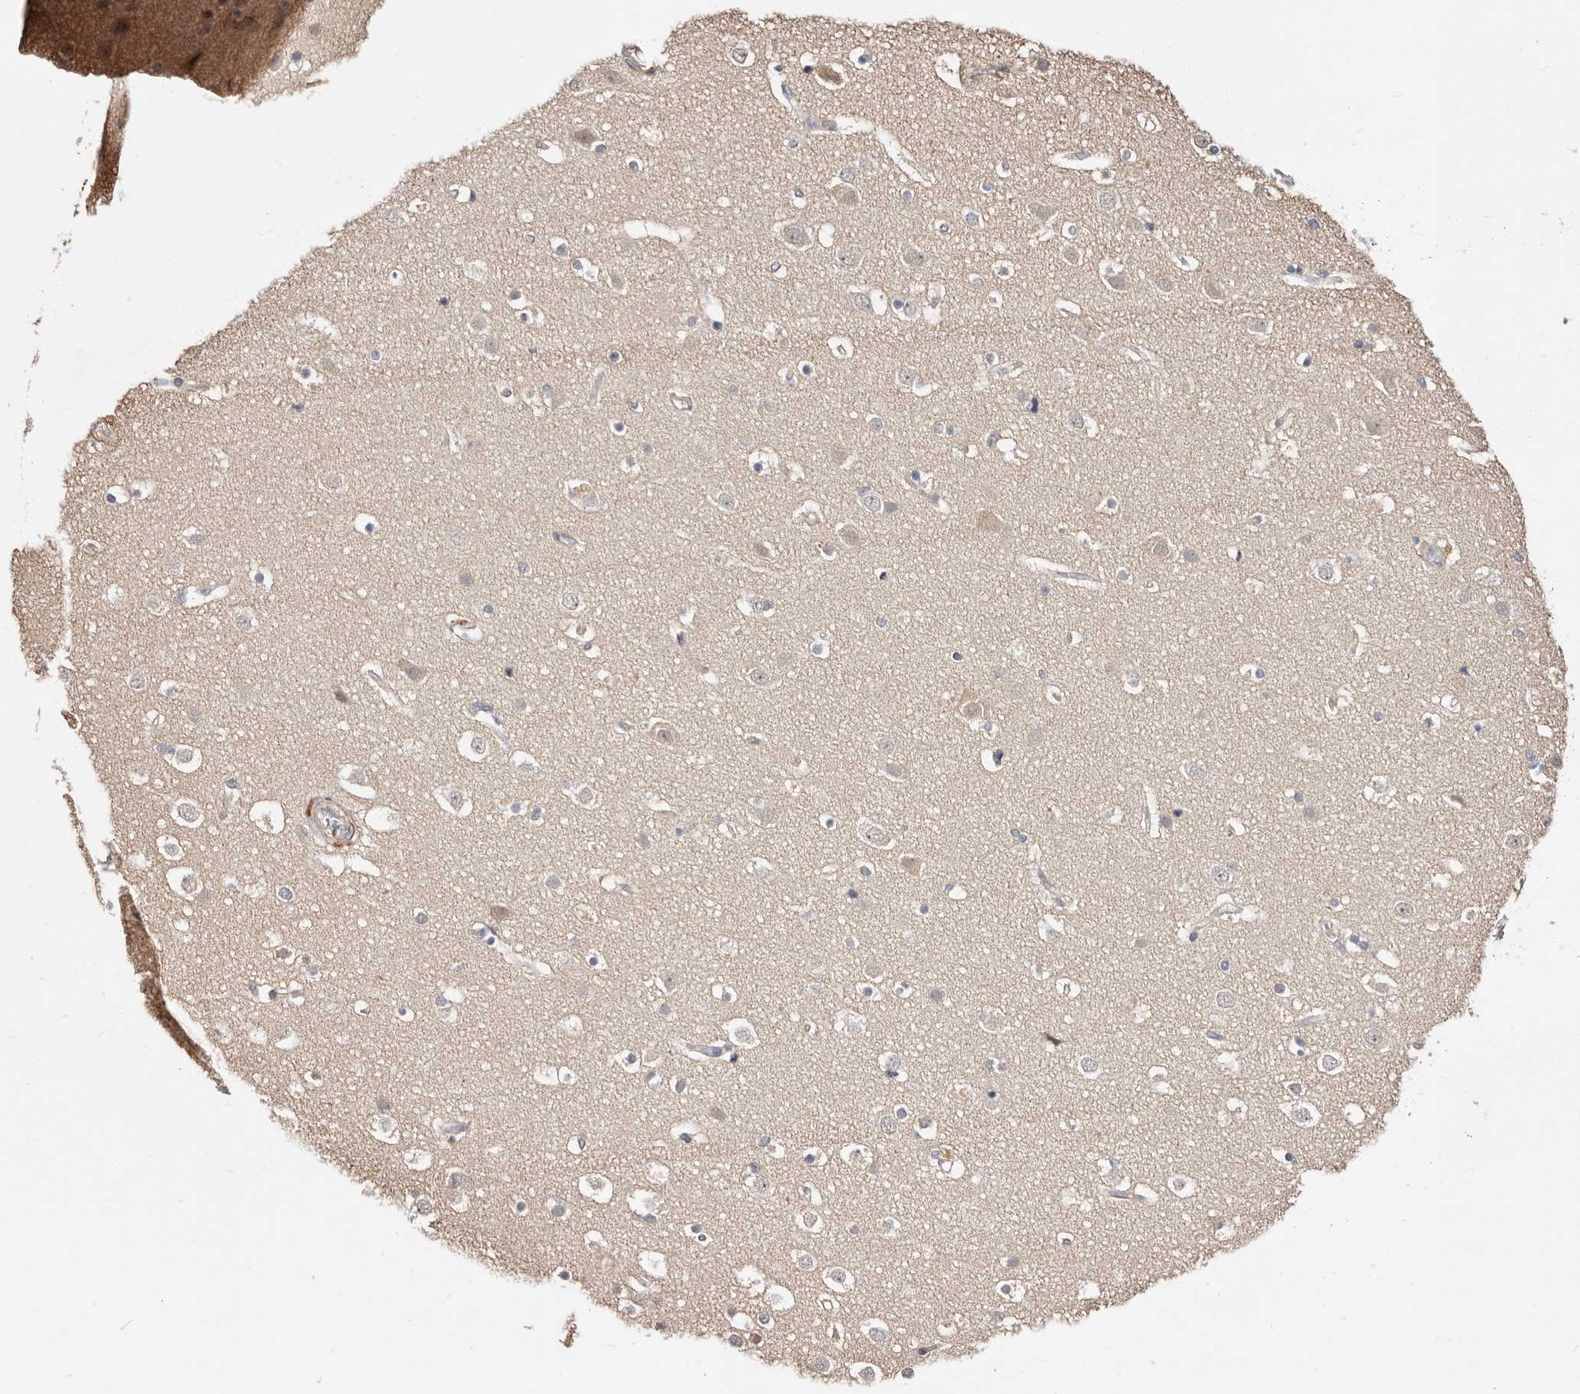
{"staining": {"intensity": "negative", "quantity": "none", "location": "none"}, "tissue": "cerebral cortex", "cell_type": "Endothelial cells", "image_type": "normal", "snomed": [{"axis": "morphology", "description": "Normal tissue, NOS"}, {"axis": "topography", "description": "Cerebral cortex"}], "caption": "Human cerebral cortex stained for a protein using immunohistochemistry exhibits no positivity in endothelial cells.", "gene": "TRIP13", "patient": {"sex": "male", "age": 54}}